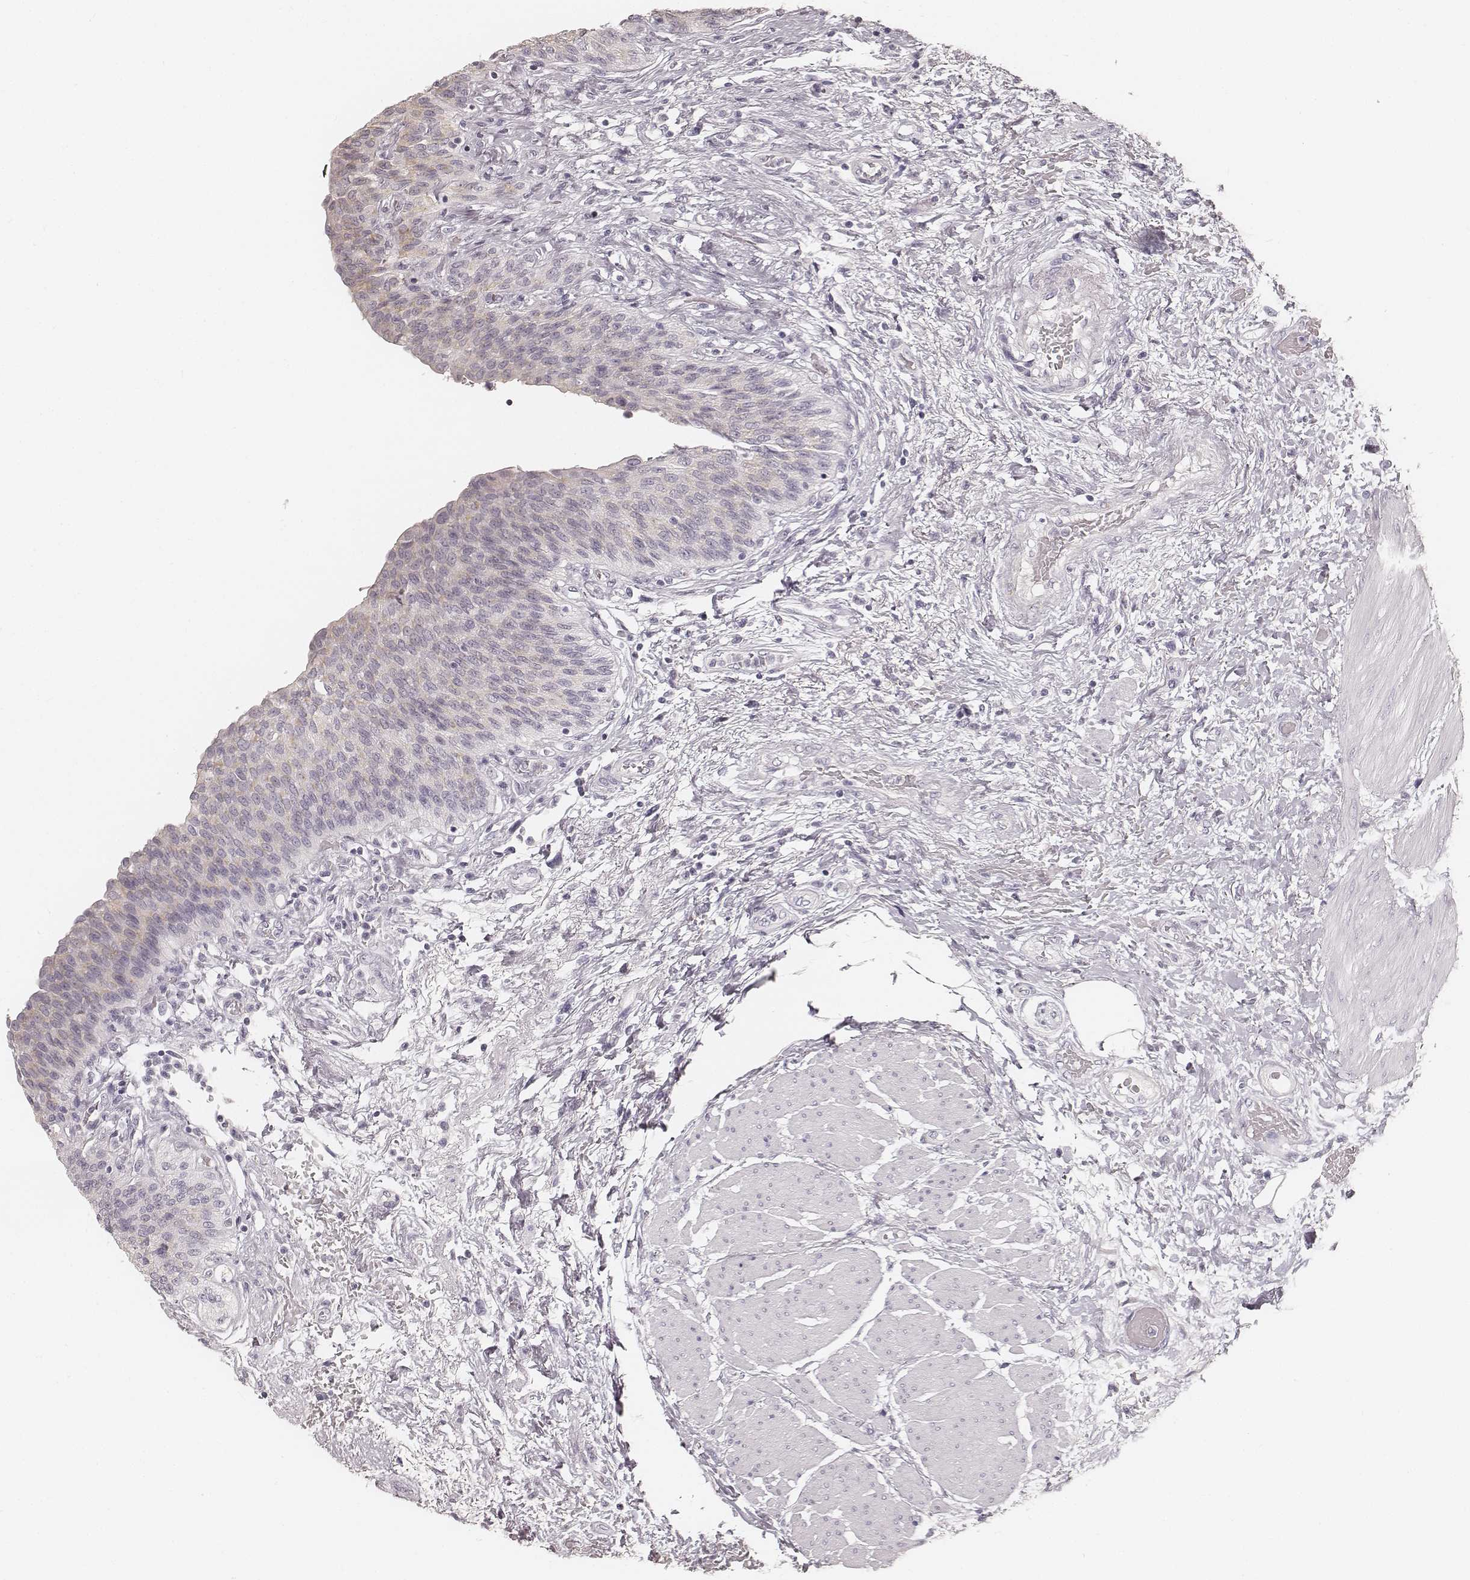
{"staining": {"intensity": "negative", "quantity": "none", "location": "none"}, "tissue": "urinary bladder", "cell_type": "Urothelial cells", "image_type": "normal", "snomed": [{"axis": "morphology", "description": "Normal tissue, NOS"}, {"axis": "morphology", "description": "Metaplasia, NOS"}, {"axis": "topography", "description": "Urinary bladder"}], "caption": "The image shows no significant staining in urothelial cells of urinary bladder. Brightfield microscopy of IHC stained with DAB (3,3'-diaminobenzidine) (brown) and hematoxylin (blue), captured at high magnification.", "gene": "HNF4G", "patient": {"sex": "male", "age": 68}}